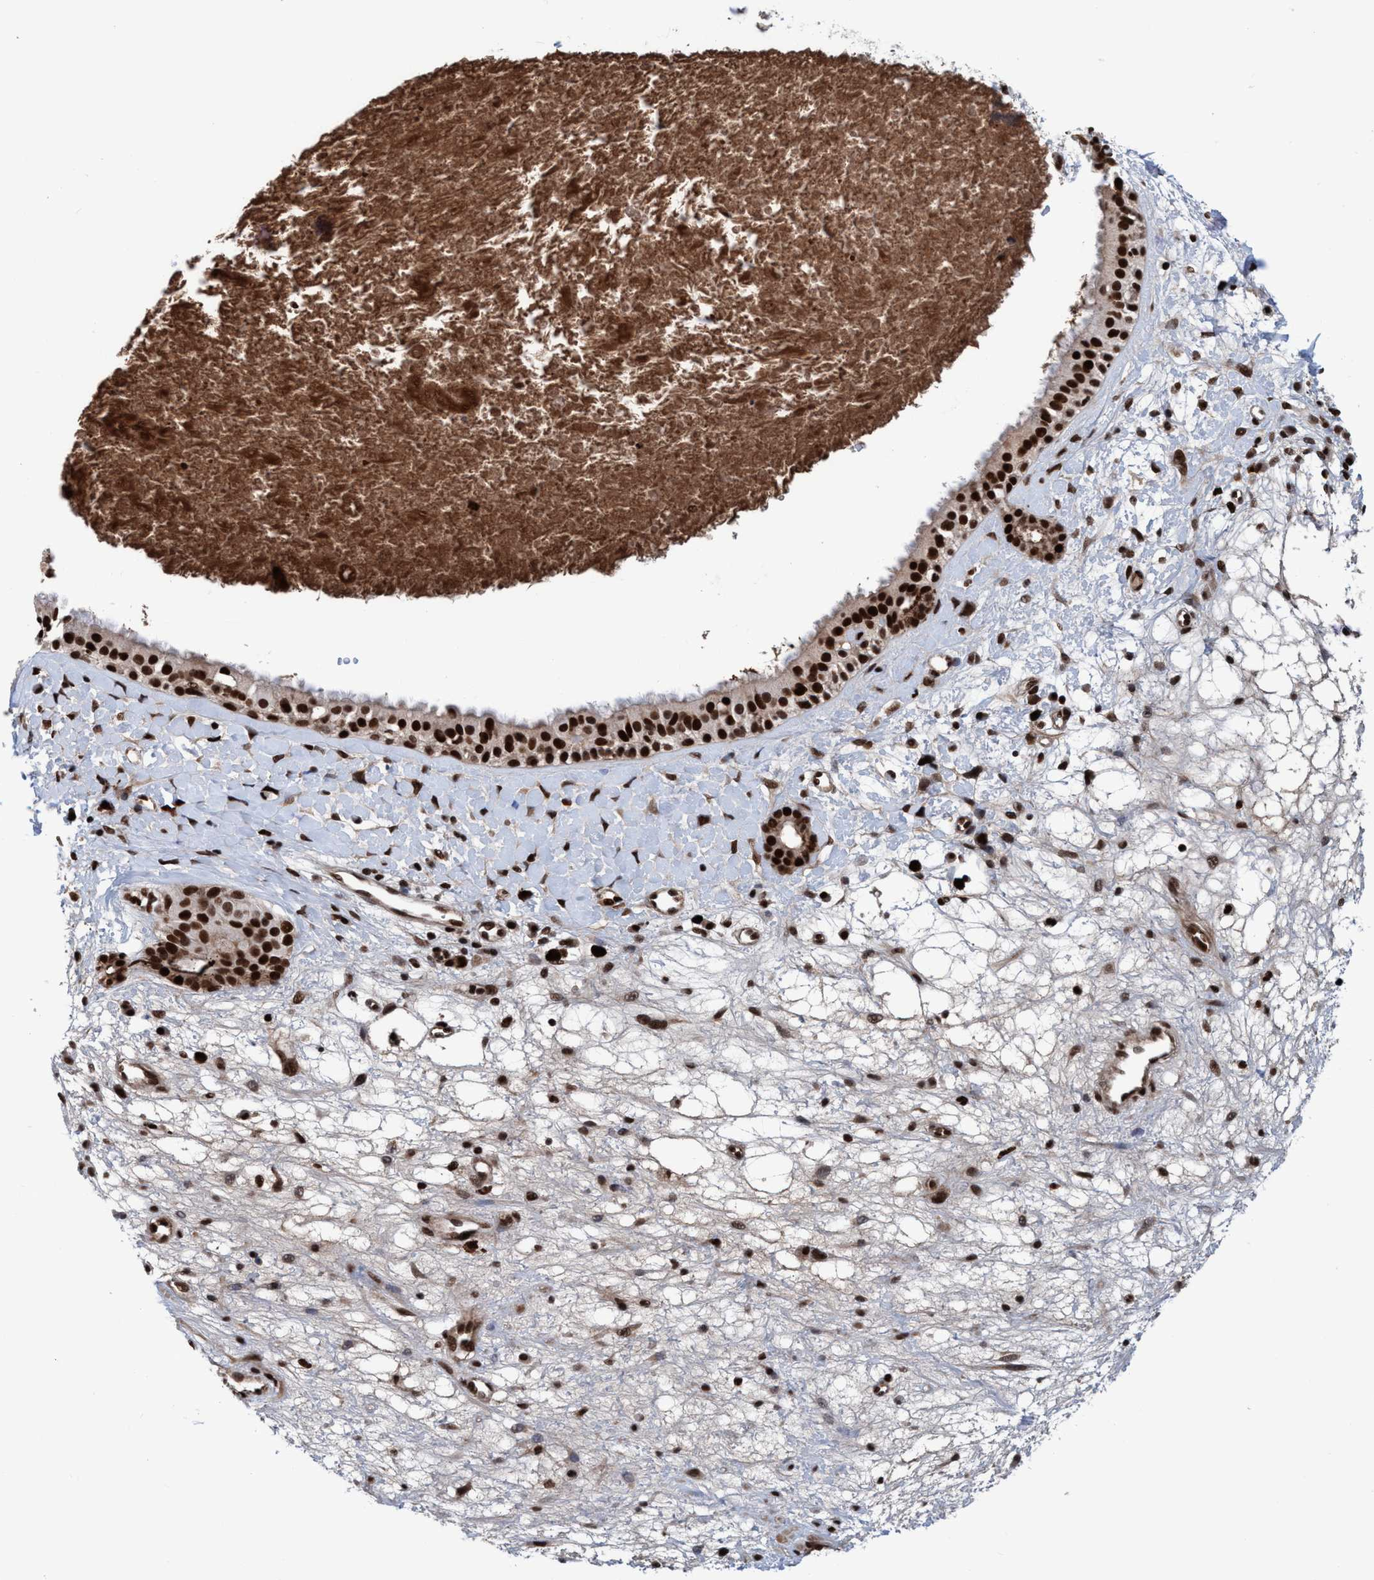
{"staining": {"intensity": "strong", "quantity": ">75%", "location": "nuclear"}, "tissue": "nasopharynx", "cell_type": "Respiratory epithelial cells", "image_type": "normal", "snomed": [{"axis": "morphology", "description": "Normal tissue, NOS"}, {"axis": "topography", "description": "Nasopharynx"}], "caption": "A micrograph of nasopharynx stained for a protein shows strong nuclear brown staining in respiratory epithelial cells.", "gene": "TOPBP1", "patient": {"sex": "male", "age": 22}}